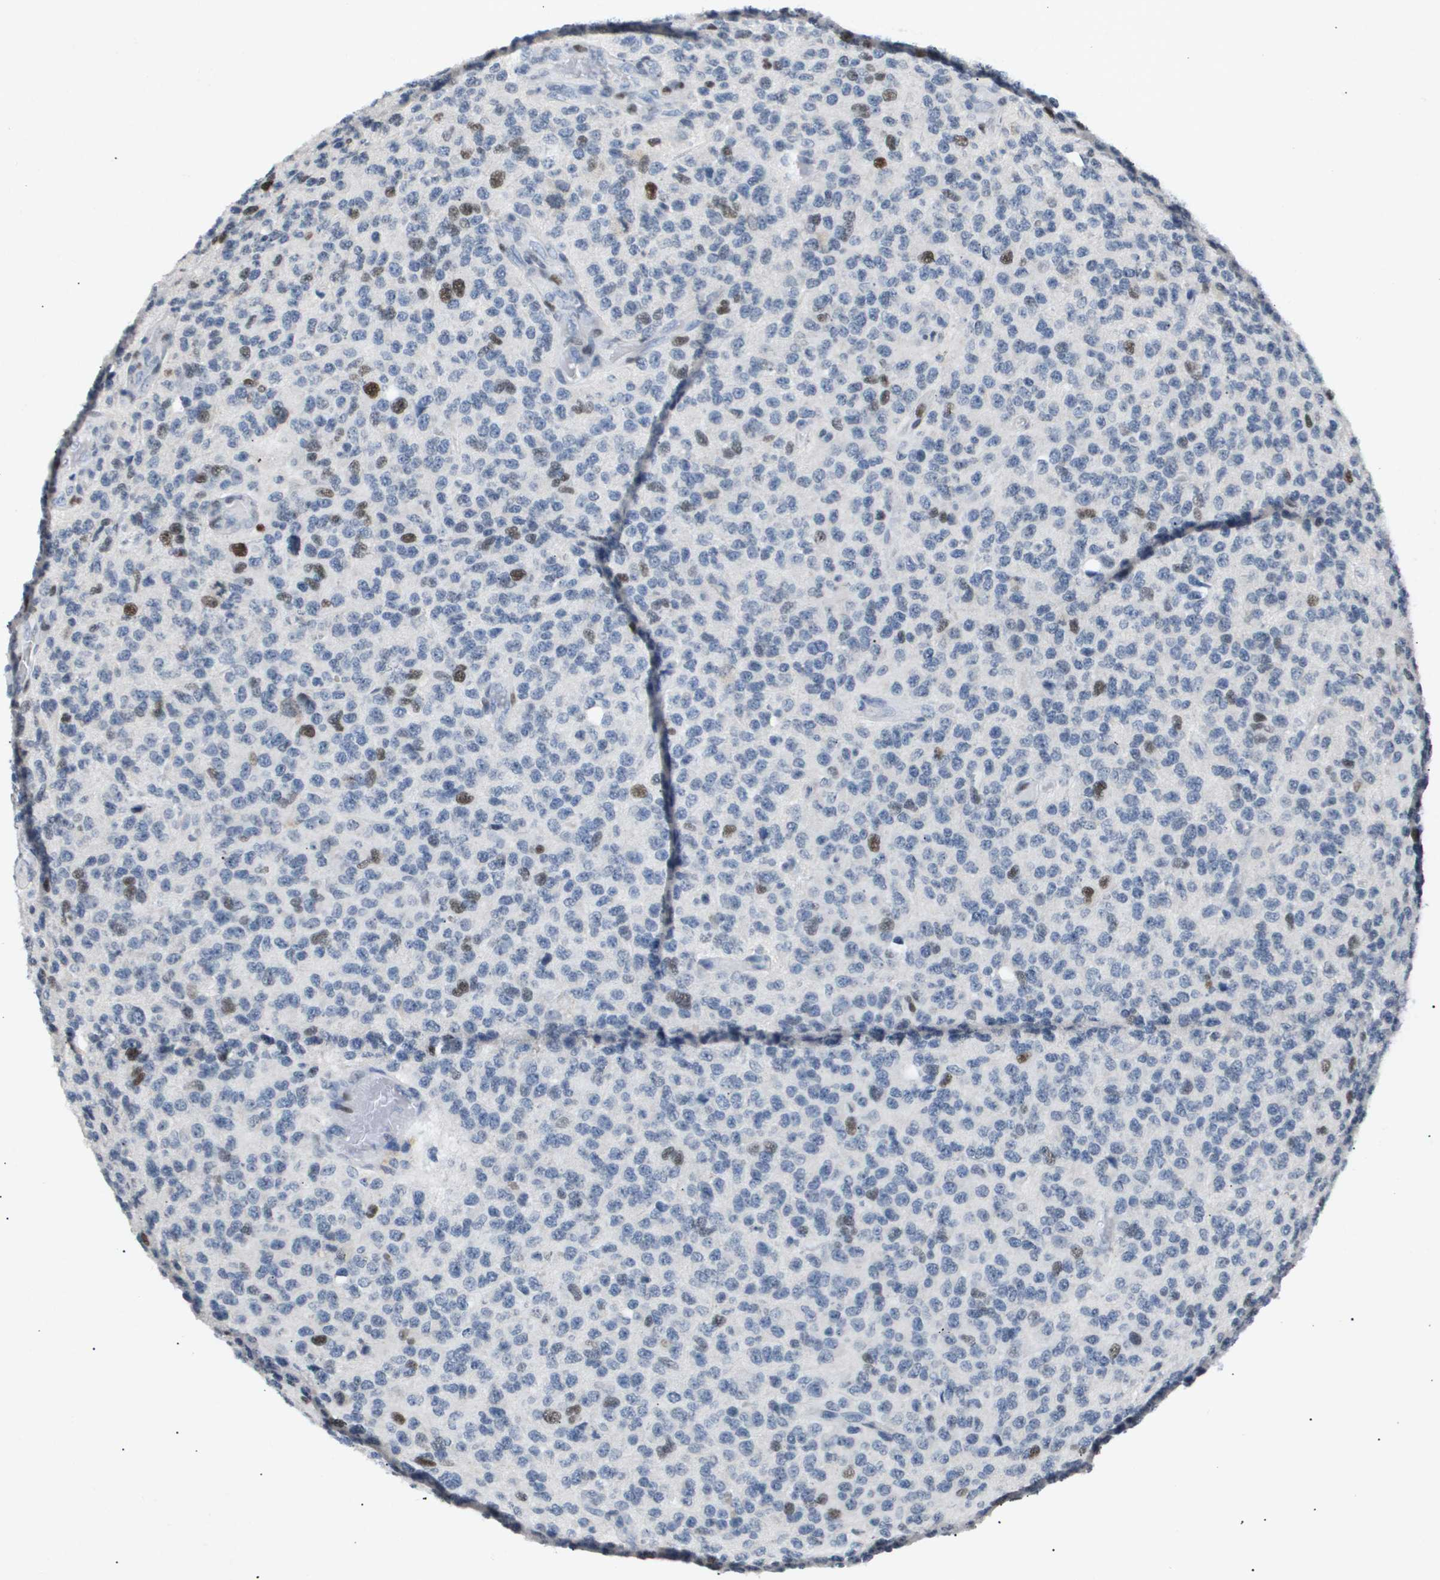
{"staining": {"intensity": "strong", "quantity": "<25%", "location": "nuclear"}, "tissue": "glioma", "cell_type": "Tumor cells", "image_type": "cancer", "snomed": [{"axis": "morphology", "description": "Glioma, malignant, High grade"}, {"axis": "topography", "description": "pancreas cauda"}], "caption": "Malignant glioma (high-grade) tissue exhibits strong nuclear positivity in approximately <25% of tumor cells", "gene": "ANAPC2", "patient": {"sex": "male", "age": 60}}